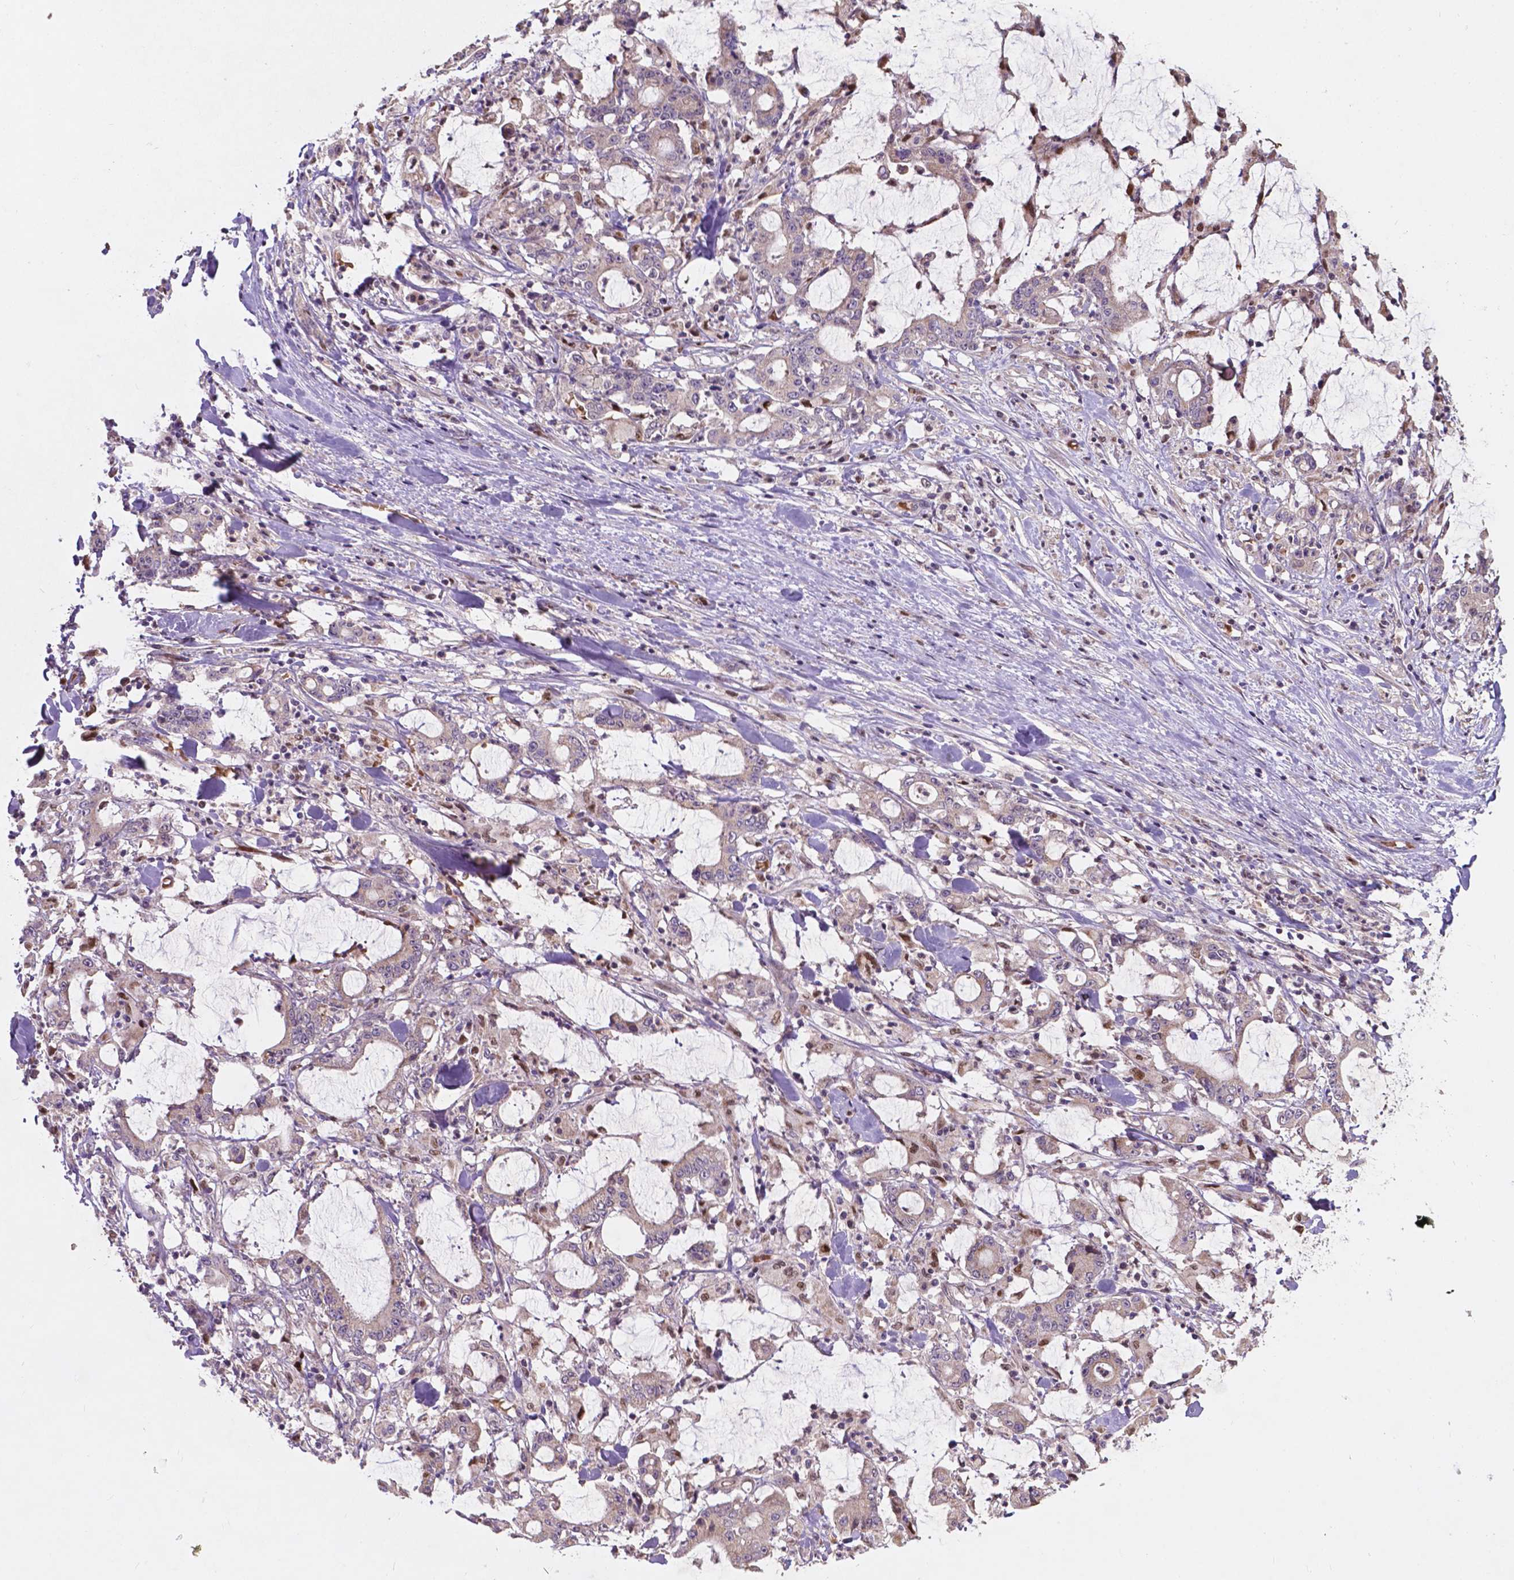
{"staining": {"intensity": "weak", "quantity": "25%-75%", "location": "cytoplasmic/membranous"}, "tissue": "stomach cancer", "cell_type": "Tumor cells", "image_type": "cancer", "snomed": [{"axis": "morphology", "description": "Adenocarcinoma, NOS"}, {"axis": "topography", "description": "Stomach, upper"}], "caption": "Adenocarcinoma (stomach) stained for a protein reveals weak cytoplasmic/membranous positivity in tumor cells.", "gene": "DUSP16", "patient": {"sex": "male", "age": 68}}